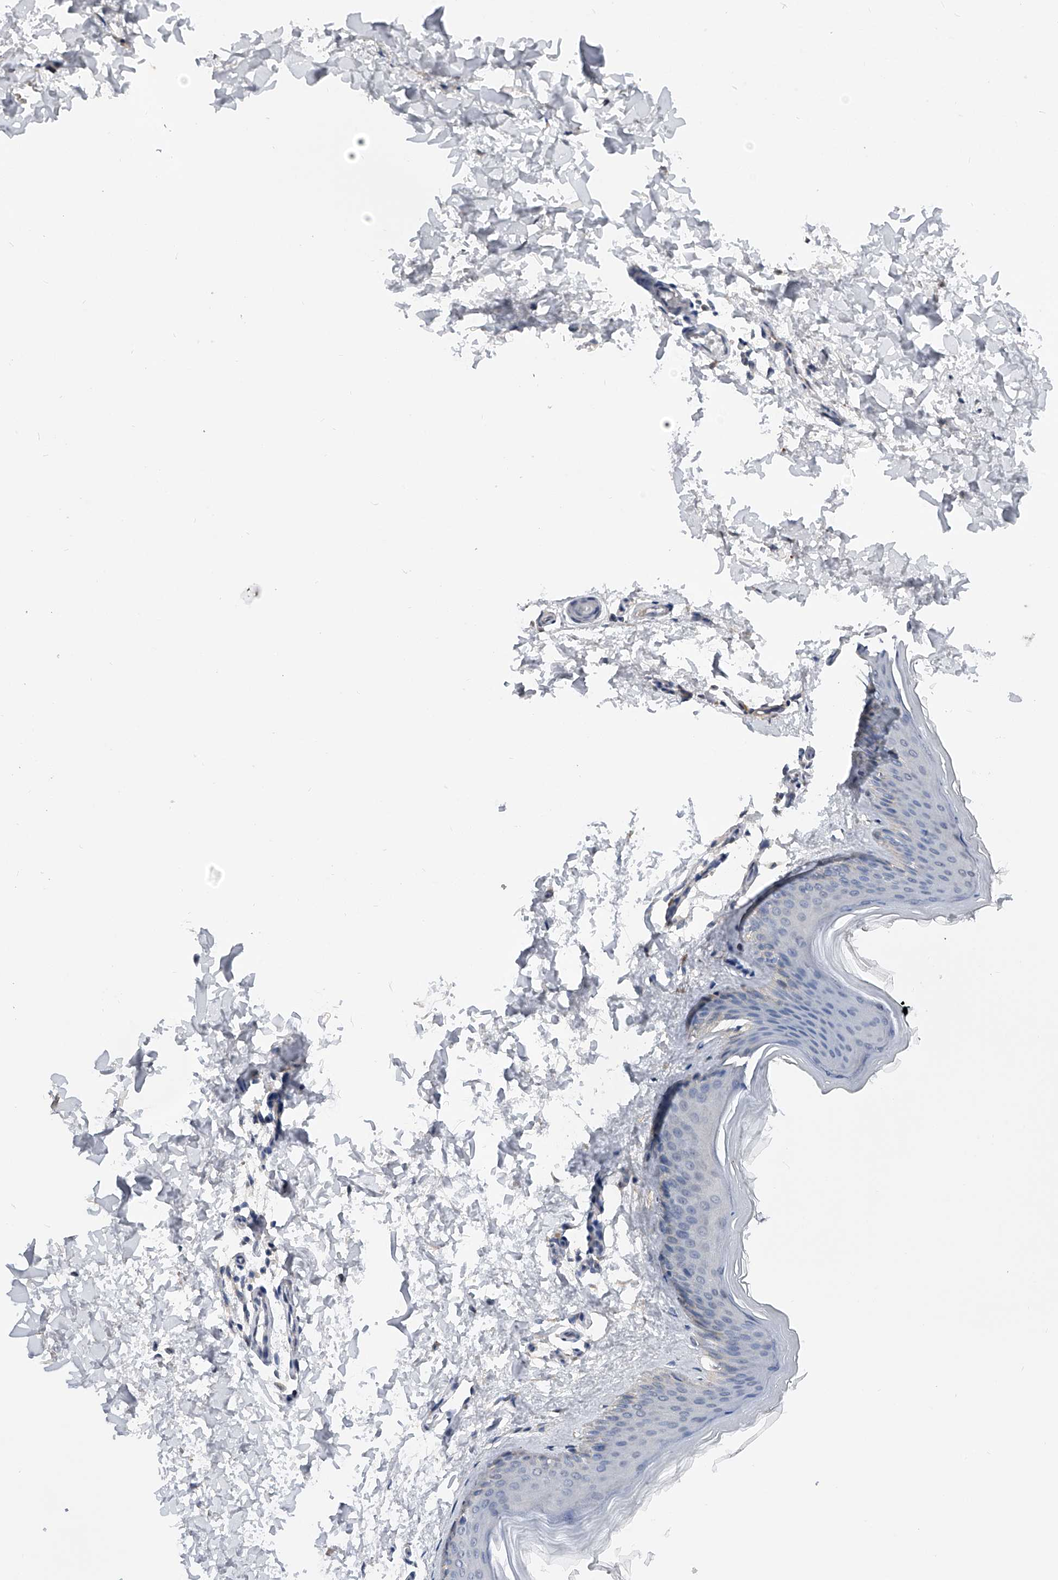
{"staining": {"intensity": "negative", "quantity": "none", "location": "none"}, "tissue": "skin", "cell_type": "Fibroblasts", "image_type": "normal", "snomed": [{"axis": "morphology", "description": "Normal tissue, NOS"}, {"axis": "topography", "description": "Skin"}], "caption": "Immunohistochemical staining of benign human skin exhibits no significant positivity in fibroblasts. (DAB (3,3'-diaminobenzidine) immunohistochemistry (IHC) visualized using brightfield microscopy, high magnification).", "gene": "PGM3", "patient": {"sex": "female", "age": 27}}